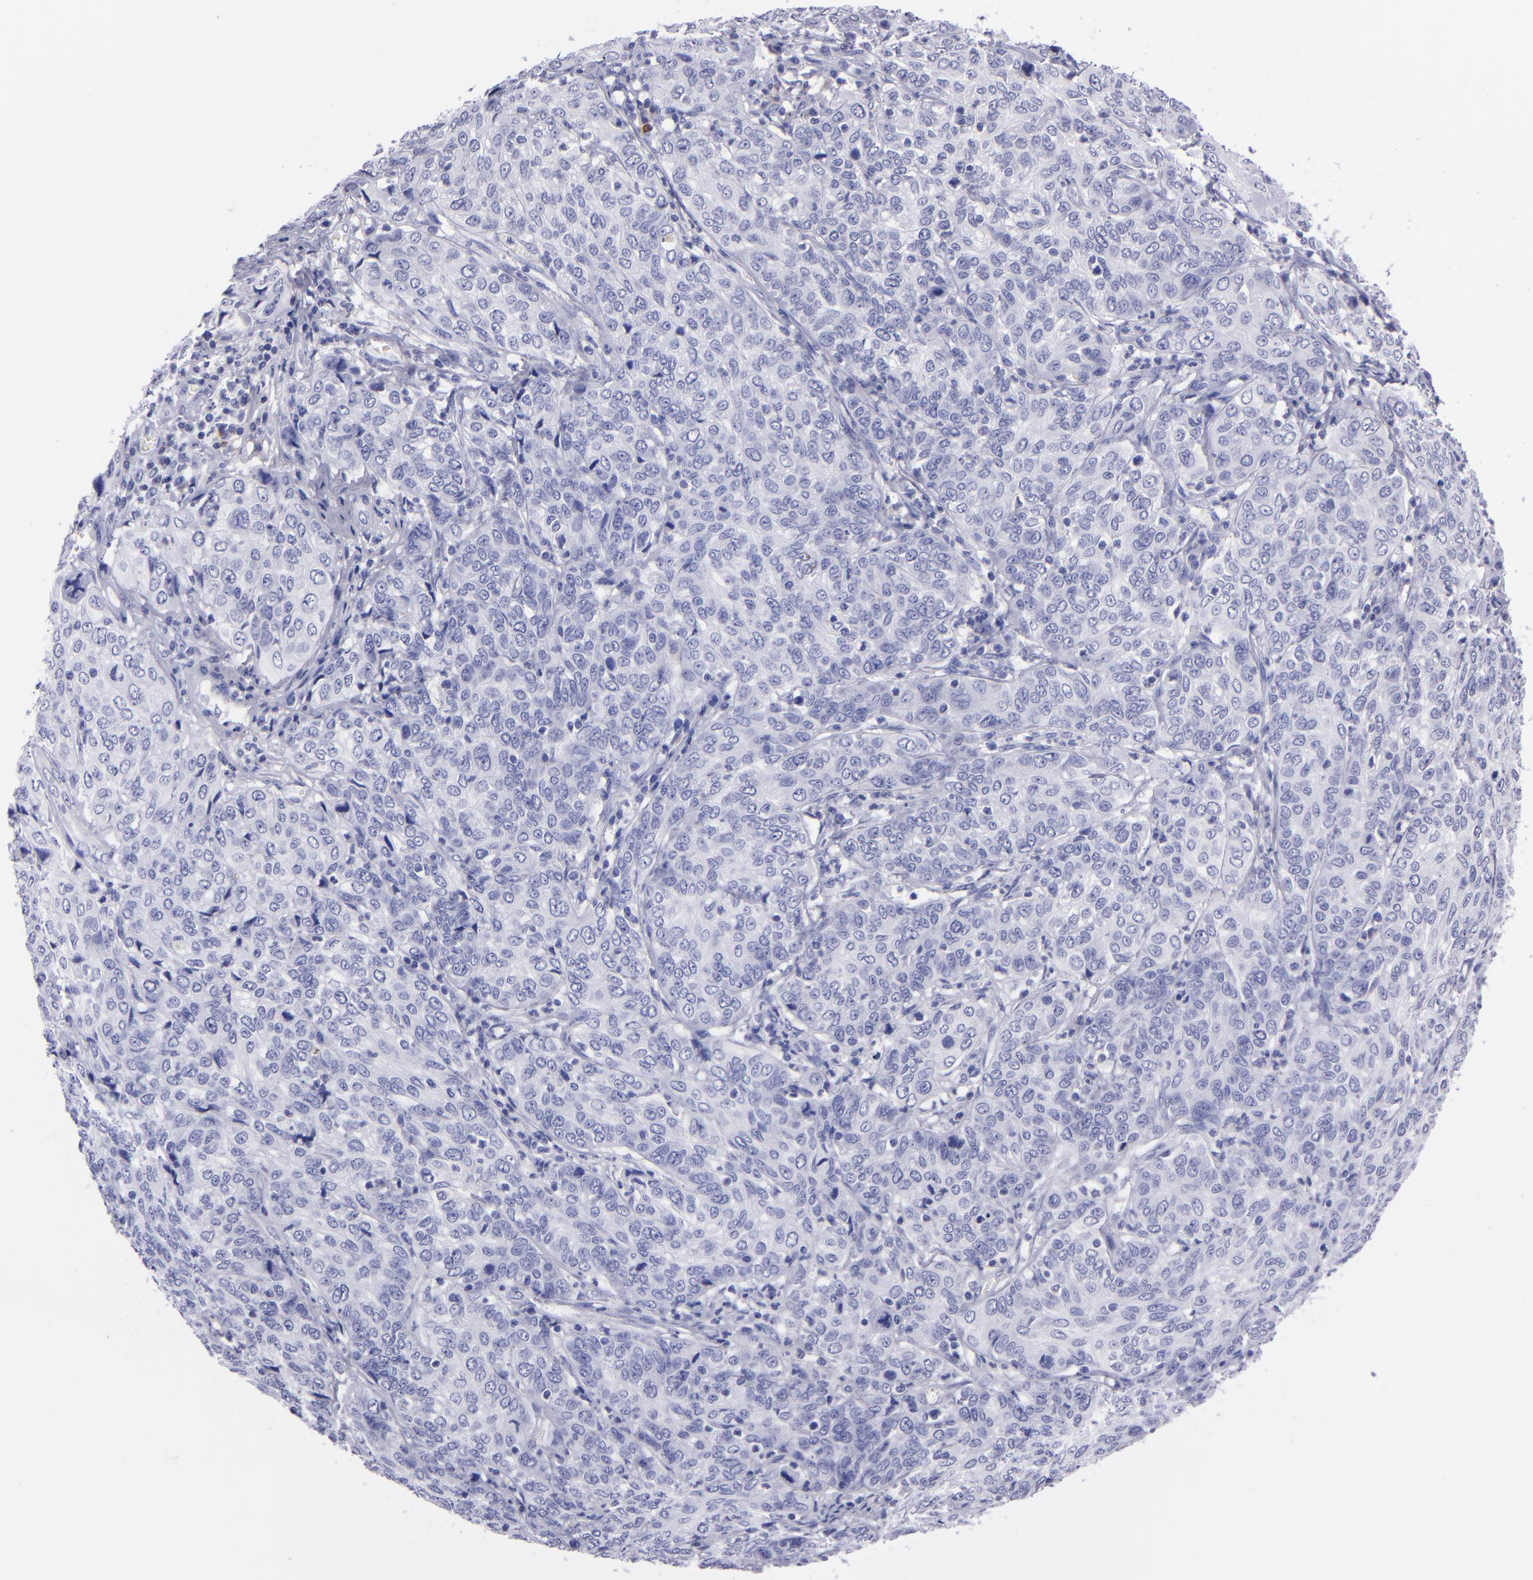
{"staining": {"intensity": "negative", "quantity": "none", "location": "none"}, "tissue": "cervical cancer", "cell_type": "Tumor cells", "image_type": "cancer", "snomed": [{"axis": "morphology", "description": "Squamous cell carcinoma, NOS"}, {"axis": "topography", "description": "Cervix"}], "caption": "A histopathology image of human cervical cancer (squamous cell carcinoma) is negative for staining in tumor cells.", "gene": "CD37", "patient": {"sex": "female", "age": 38}}